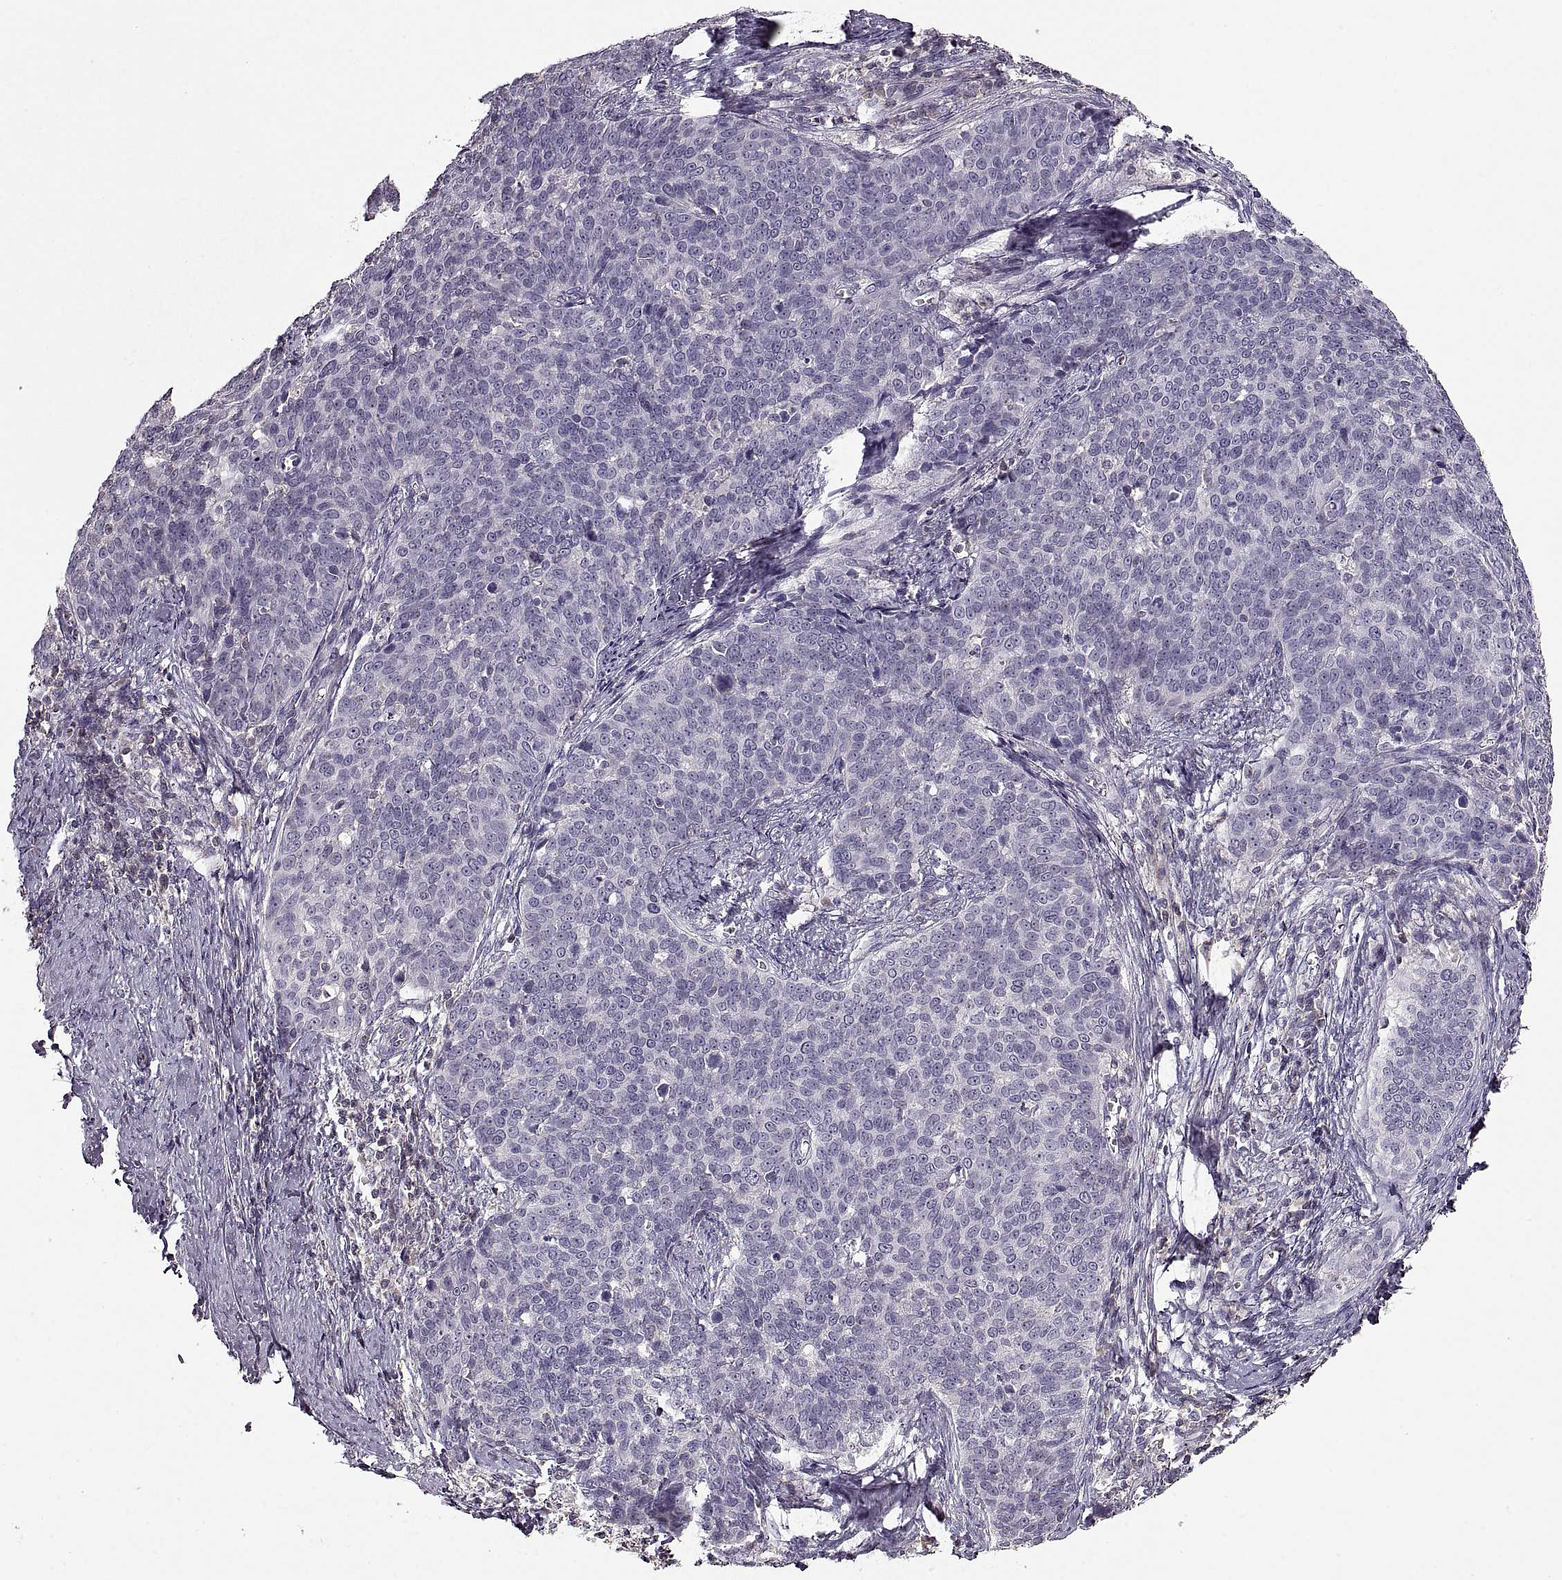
{"staining": {"intensity": "negative", "quantity": "none", "location": "none"}, "tissue": "cervical cancer", "cell_type": "Tumor cells", "image_type": "cancer", "snomed": [{"axis": "morphology", "description": "Squamous cell carcinoma, NOS"}, {"axis": "topography", "description": "Cervix"}], "caption": "Immunohistochemistry (IHC) of squamous cell carcinoma (cervical) displays no positivity in tumor cells.", "gene": "ADAM11", "patient": {"sex": "female", "age": 39}}